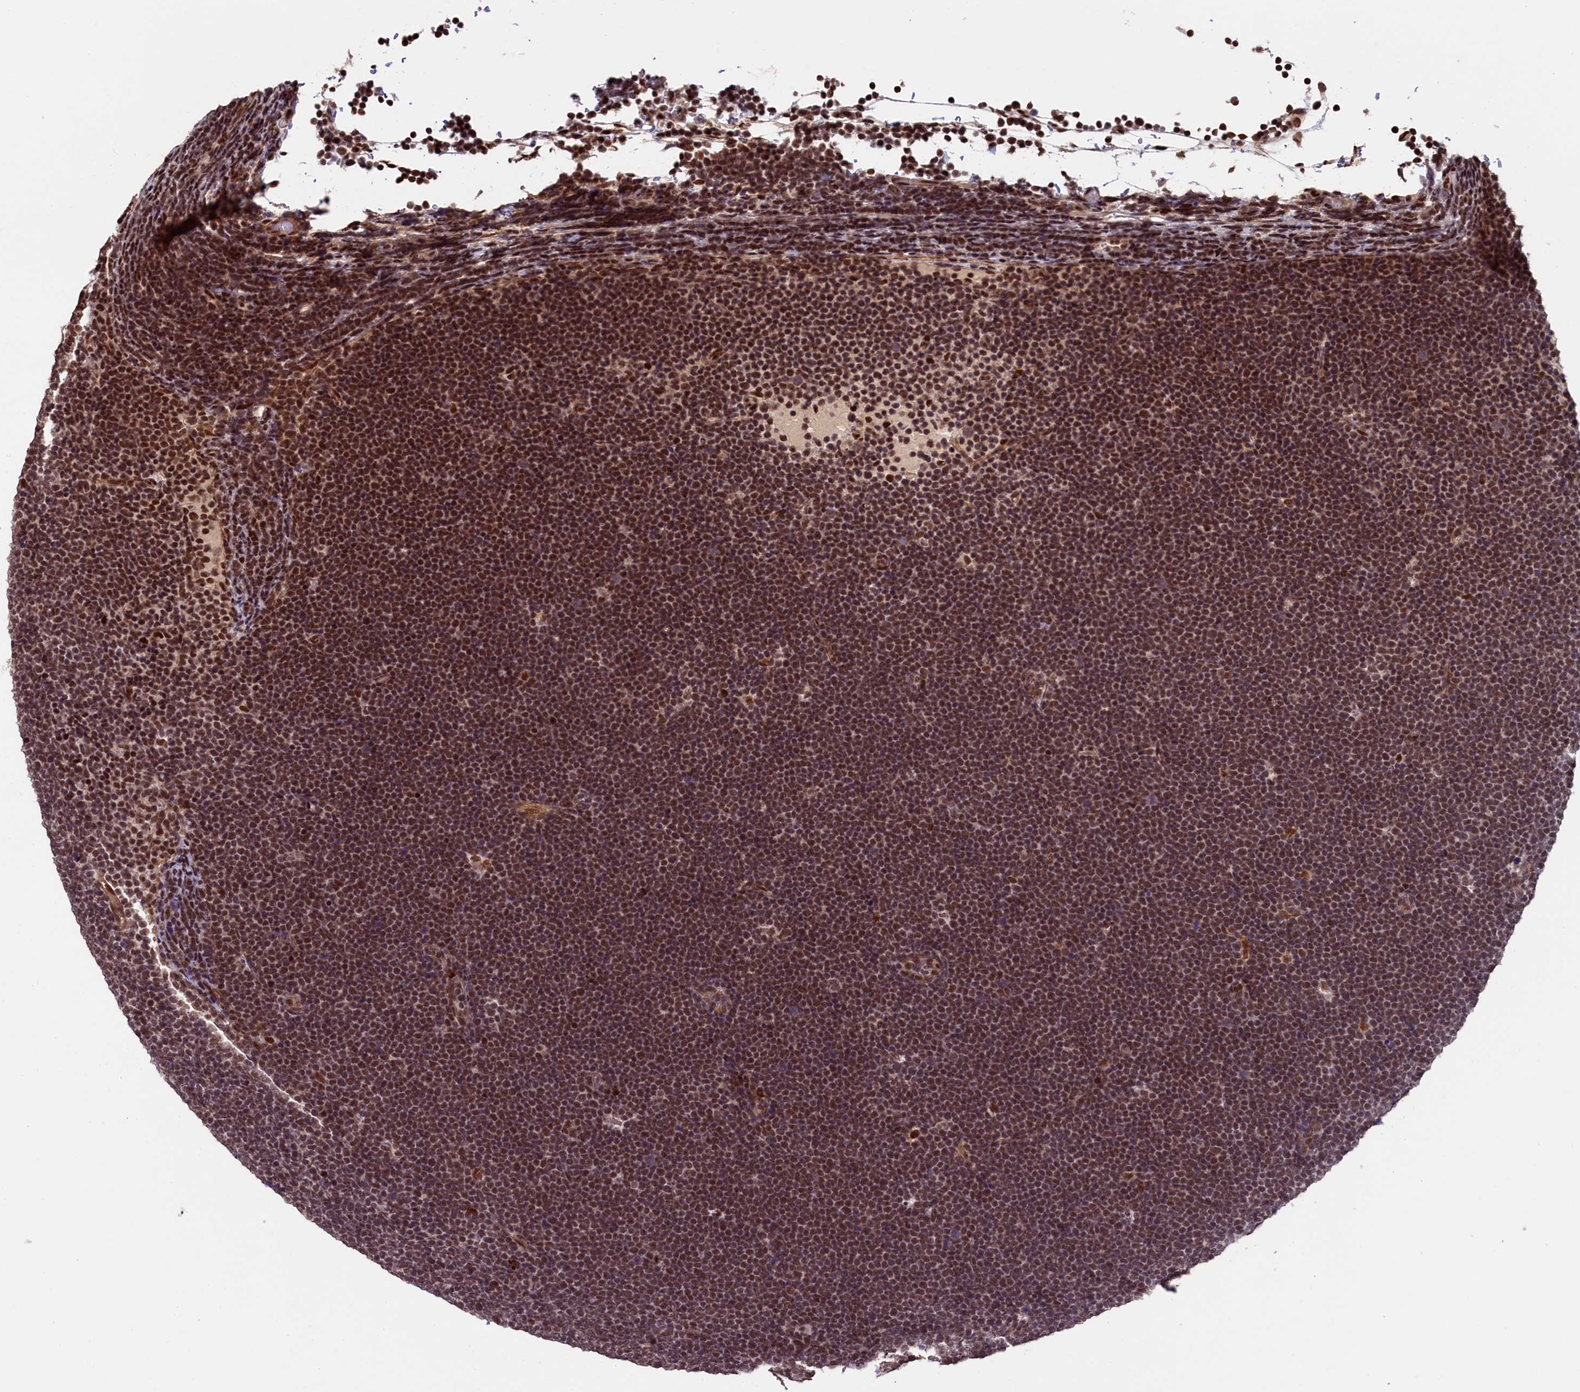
{"staining": {"intensity": "strong", "quantity": ">75%", "location": "nuclear"}, "tissue": "lymphoma", "cell_type": "Tumor cells", "image_type": "cancer", "snomed": [{"axis": "morphology", "description": "Malignant lymphoma, non-Hodgkin's type, High grade"}, {"axis": "topography", "description": "Lymph node"}], "caption": "Immunohistochemistry (IHC) of human lymphoma shows high levels of strong nuclear positivity in about >75% of tumor cells.", "gene": "ADIG", "patient": {"sex": "male", "age": 13}}